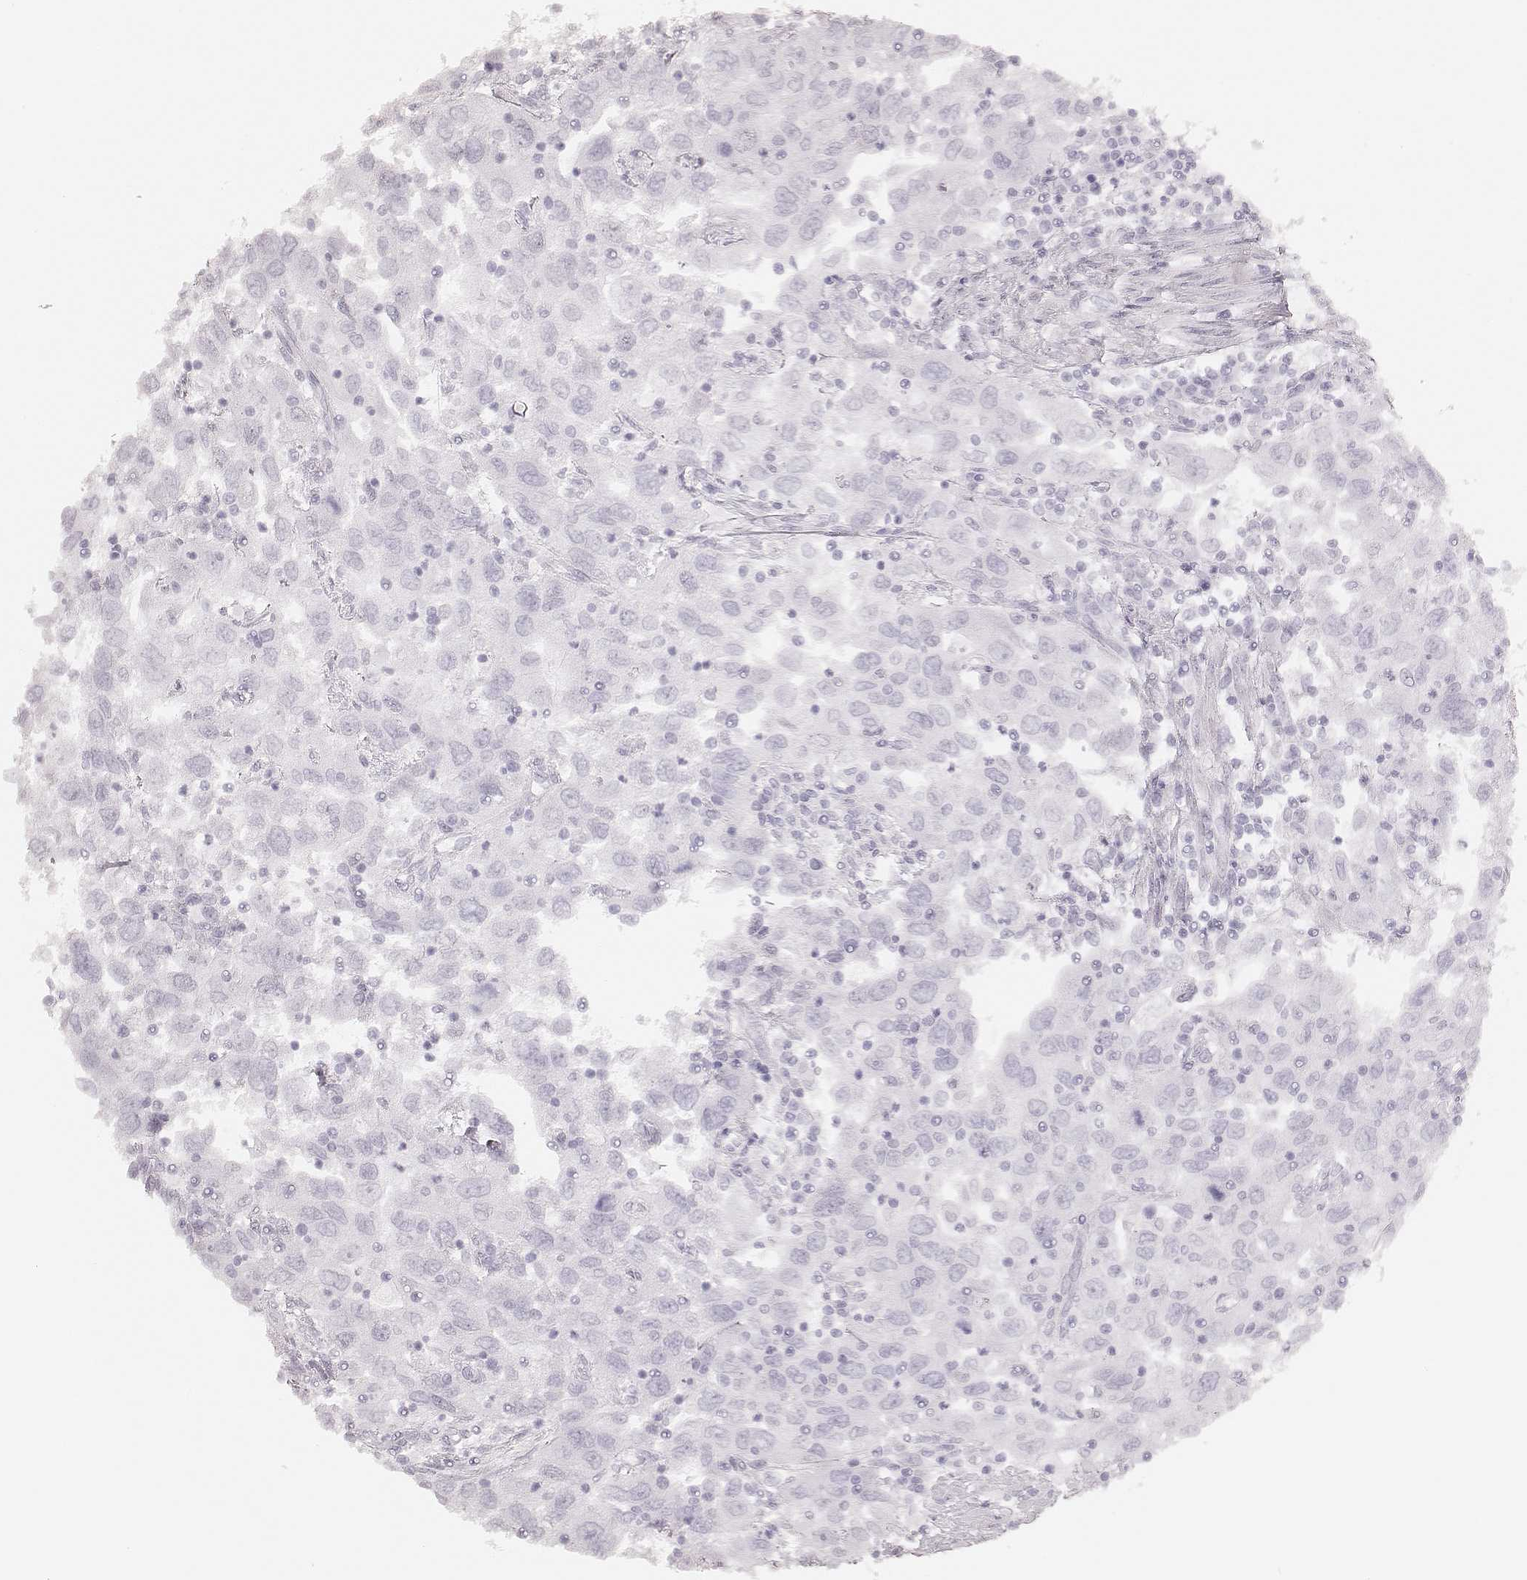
{"staining": {"intensity": "negative", "quantity": "none", "location": "none"}, "tissue": "urothelial cancer", "cell_type": "Tumor cells", "image_type": "cancer", "snomed": [{"axis": "morphology", "description": "Urothelial carcinoma, High grade"}, {"axis": "topography", "description": "Urinary bladder"}], "caption": "Immunohistochemical staining of human high-grade urothelial carcinoma displays no significant positivity in tumor cells. (Immunohistochemistry, brightfield microscopy, high magnification).", "gene": "GORASP2", "patient": {"sex": "male", "age": 76}}